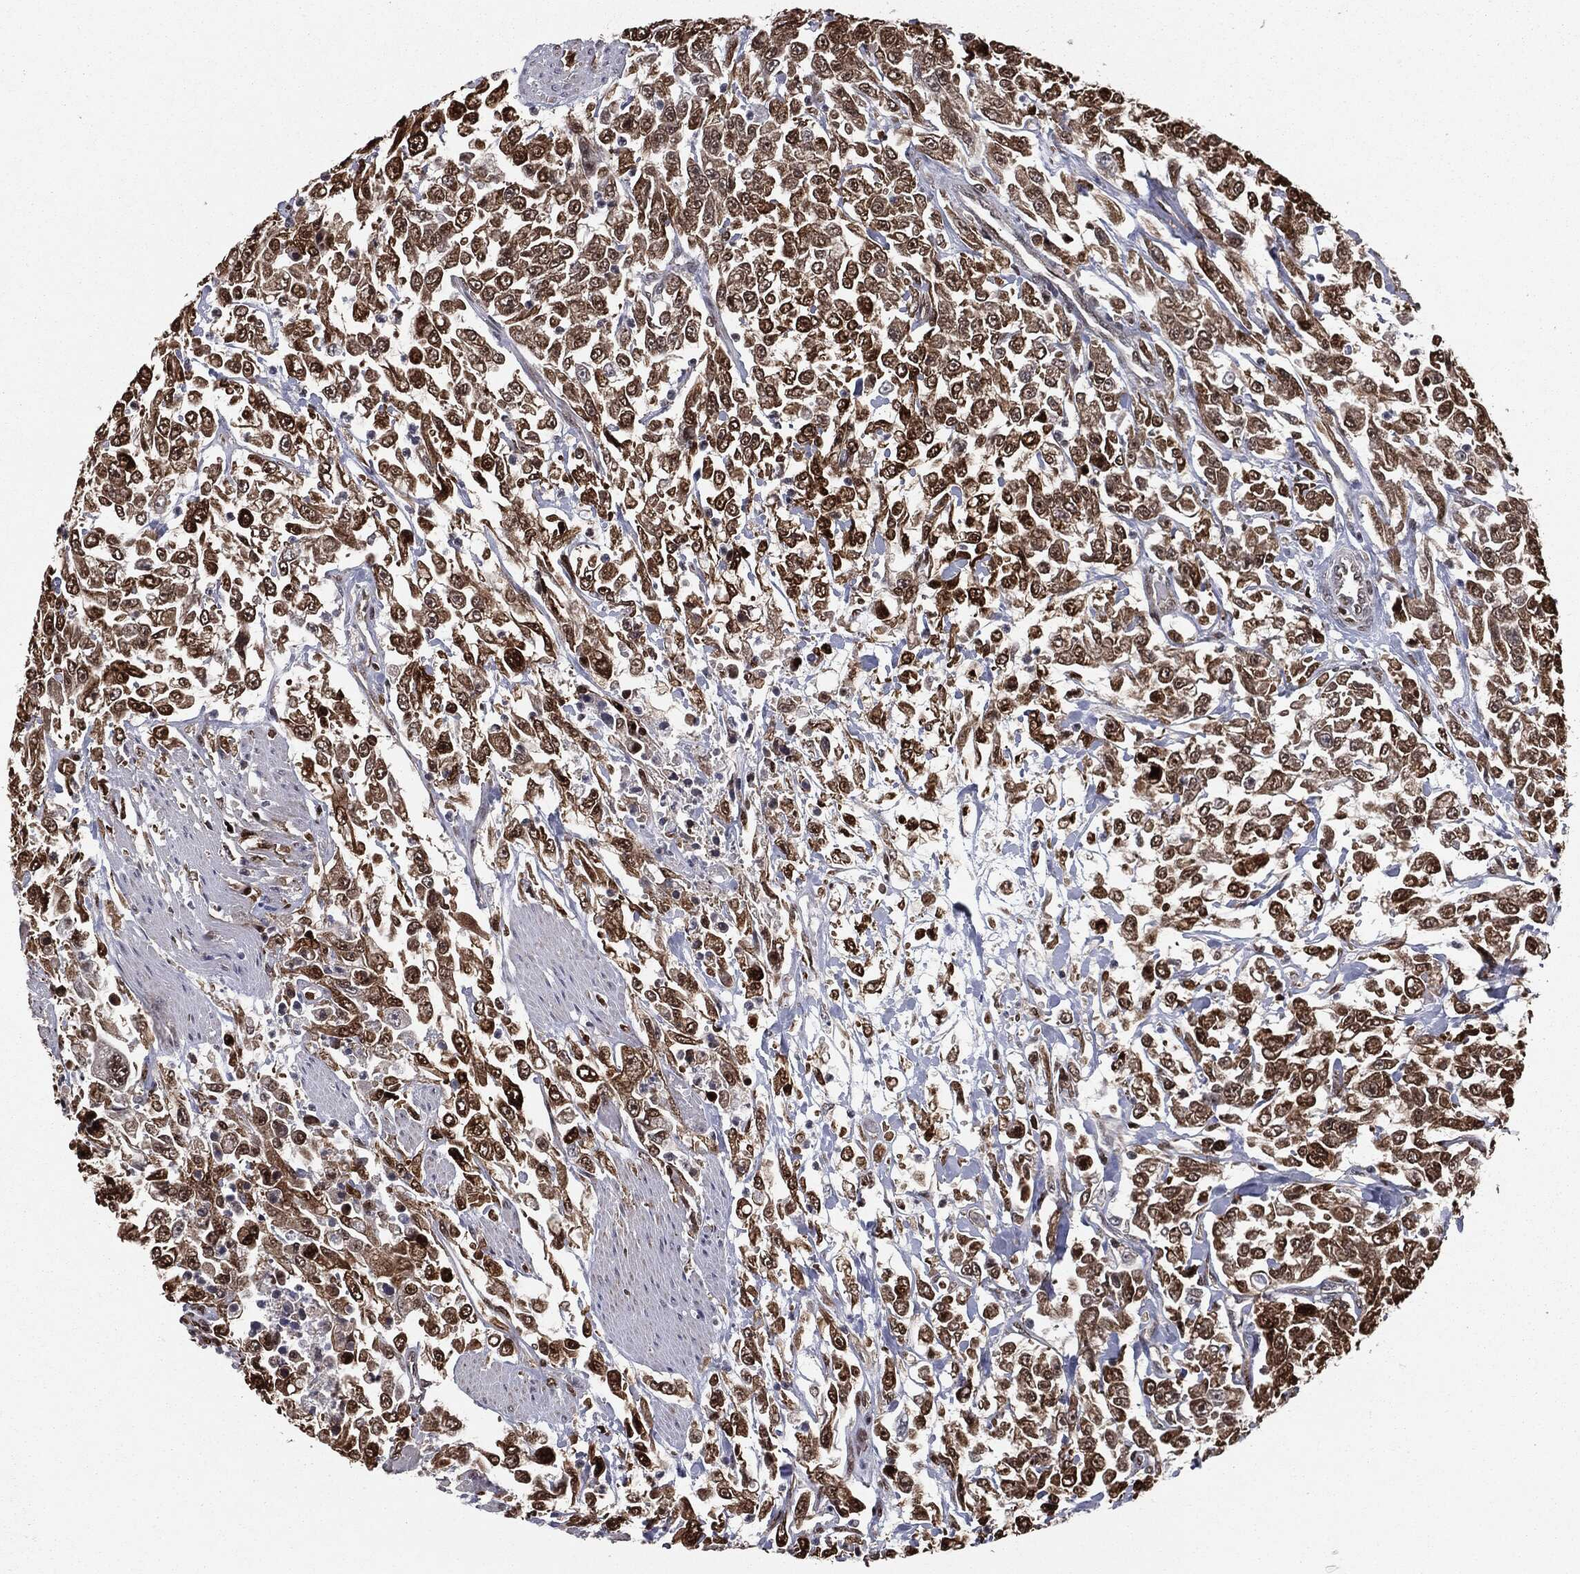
{"staining": {"intensity": "strong", "quantity": ">75%", "location": "cytoplasmic/membranous"}, "tissue": "urothelial cancer", "cell_type": "Tumor cells", "image_type": "cancer", "snomed": [{"axis": "morphology", "description": "Urothelial carcinoma, High grade"}, {"axis": "topography", "description": "Urinary bladder"}], "caption": "Immunohistochemical staining of high-grade urothelial carcinoma demonstrates strong cytoplasmic/membranous protein staining in approximately >75% of tumor cells. (Brightfield microscopy of DAB IHC at high magnification).", "gene": "CHCHD2", "patient": {"sex": "male", "age": 46}}